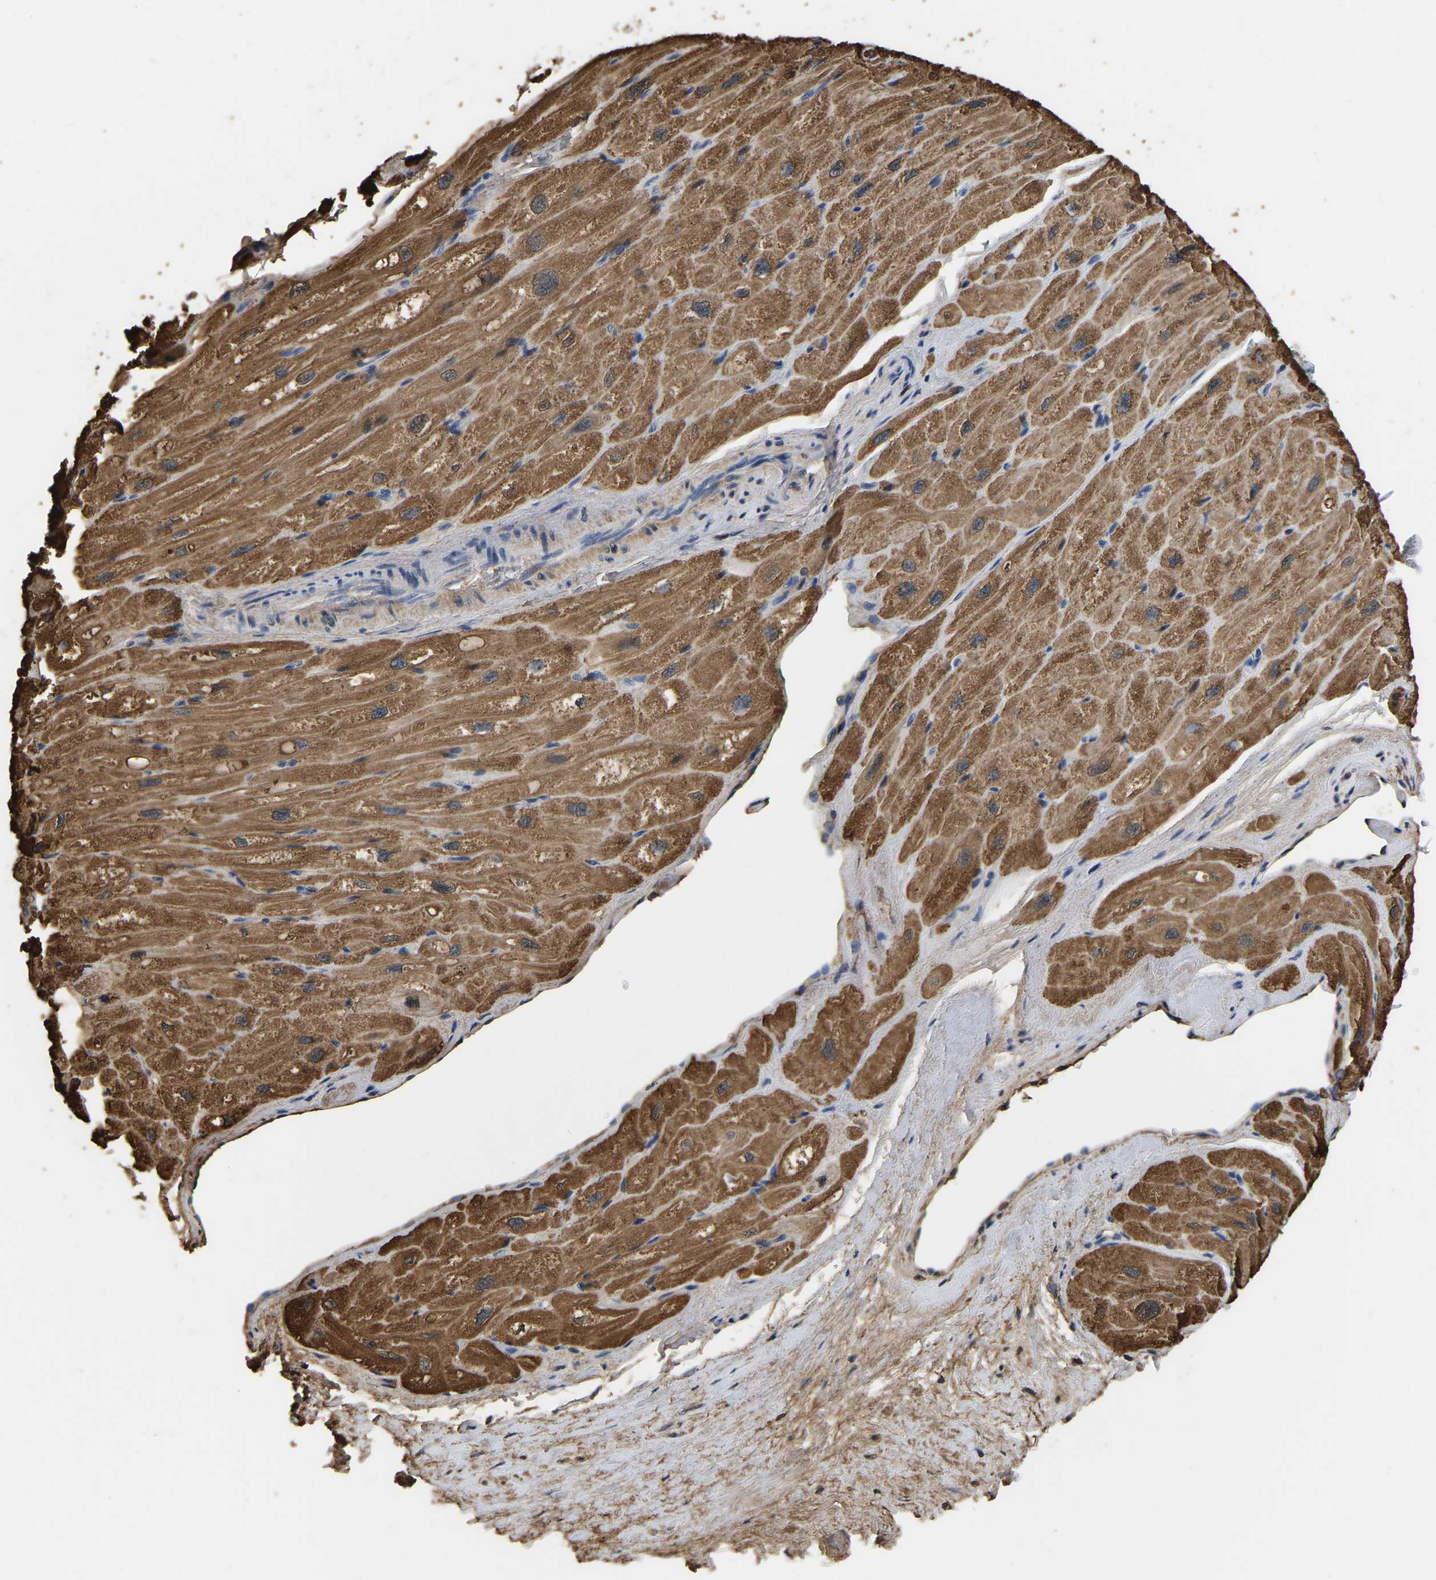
{"staining": {"intensity": "moderate", "quantity": ">75%", "location": "cytoplasmic/membranous"}, "tissue": "heart muscle", "cell_type": "Cardiomyocytes", "image_type": "normal", "snomed": [{"axis": "morphology", "description": "Normal tissue, NOS"}, {"axis": "topography", "description": "Heart"}], "caption": "Immunohistochemical staining of normal human heart muscle shows moderate cytoplasmic/membranous protein staining in about >75% of cardiomyocytes.", "gene": "LDHB", "patient": {"sex": "male", "age": 49}}